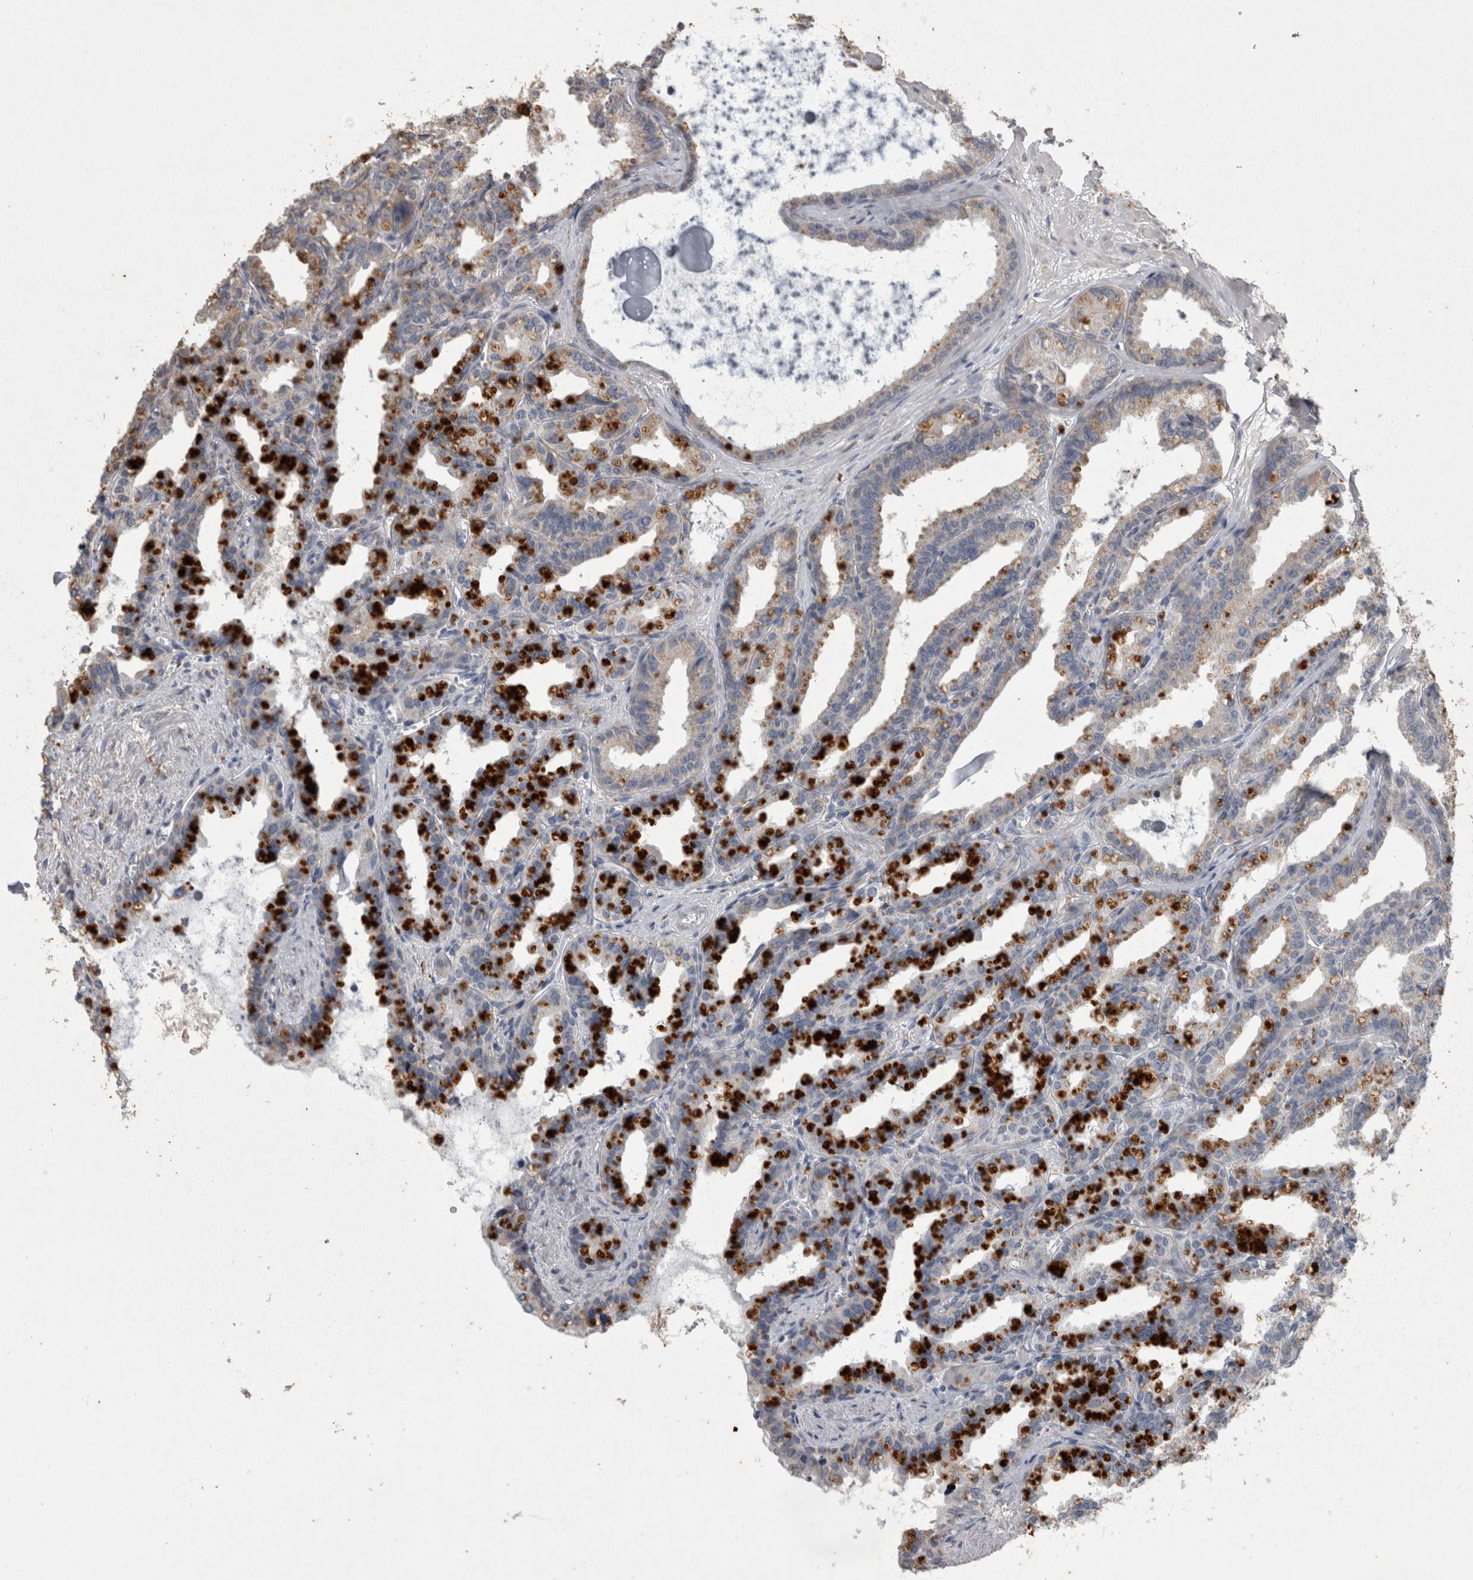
{"staining": {"intensity": "moderate", "quantity": "<25%", "location": "cytoplasmic/membranous"}, "tissue": "seminal vesicle", "cell_type": "Glandular cells", "image_type": "normal", "snomed": [{"axis": "morphology", "description": "Normal tissue, NOS"}, {"axis": "topography", "description": "Prostate"}, {"axis": "topography", "description": "Seminal veicle"}], "caption": "High-magnification brightfield microscopy of benign seminal vesicle stained with DAB (3,3'-diaminobenzidine) (brown) and counterstained with hematoxylin (blue). glandular cells exhibit moderate cytoplasmic/membranous expression is present in about<25% of cells. (Brightfield microscopy of DAB IHC at high magnification).", "gene": "DKK3", "patient": {"sex": "male", "age": 51}}